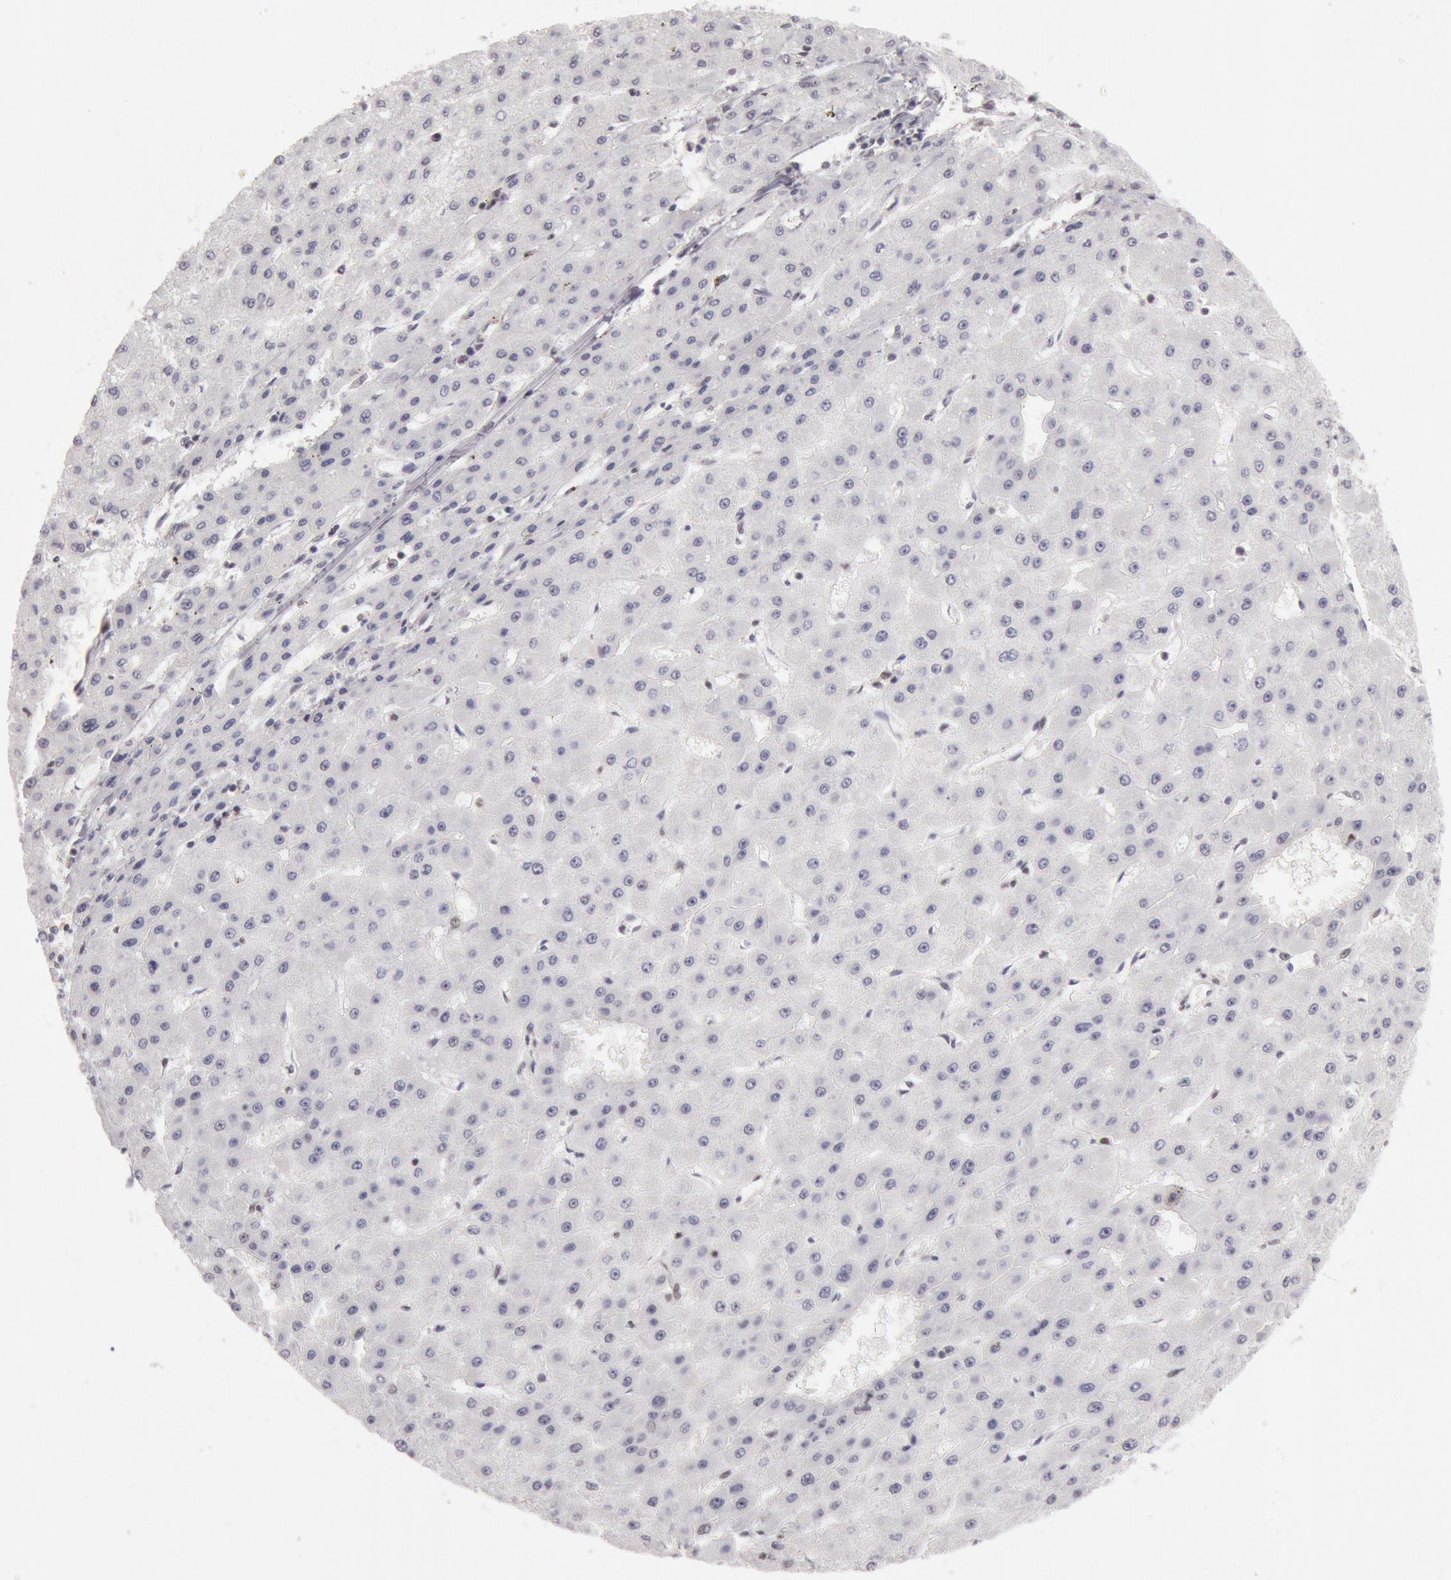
{"staining": {"intensity": "negative", "quantity": "none", "location": "none"}, "tissue": "liver cancer", "cell_type": "Tumor cells", "image_type": "cancer", "snomed": [{"axis": "morphology", "description": "Carcinoma, Hepatocellular, NOS"}, {"axis": "topography", "description": "Liver"}], "caption": "This is an immunohistochemistry image of liver cancer (hepatocellular carcinoma). There is no expression in tumor cells.", "gene": "ESS2", "patient": {"sex": "female", "age": 52}}